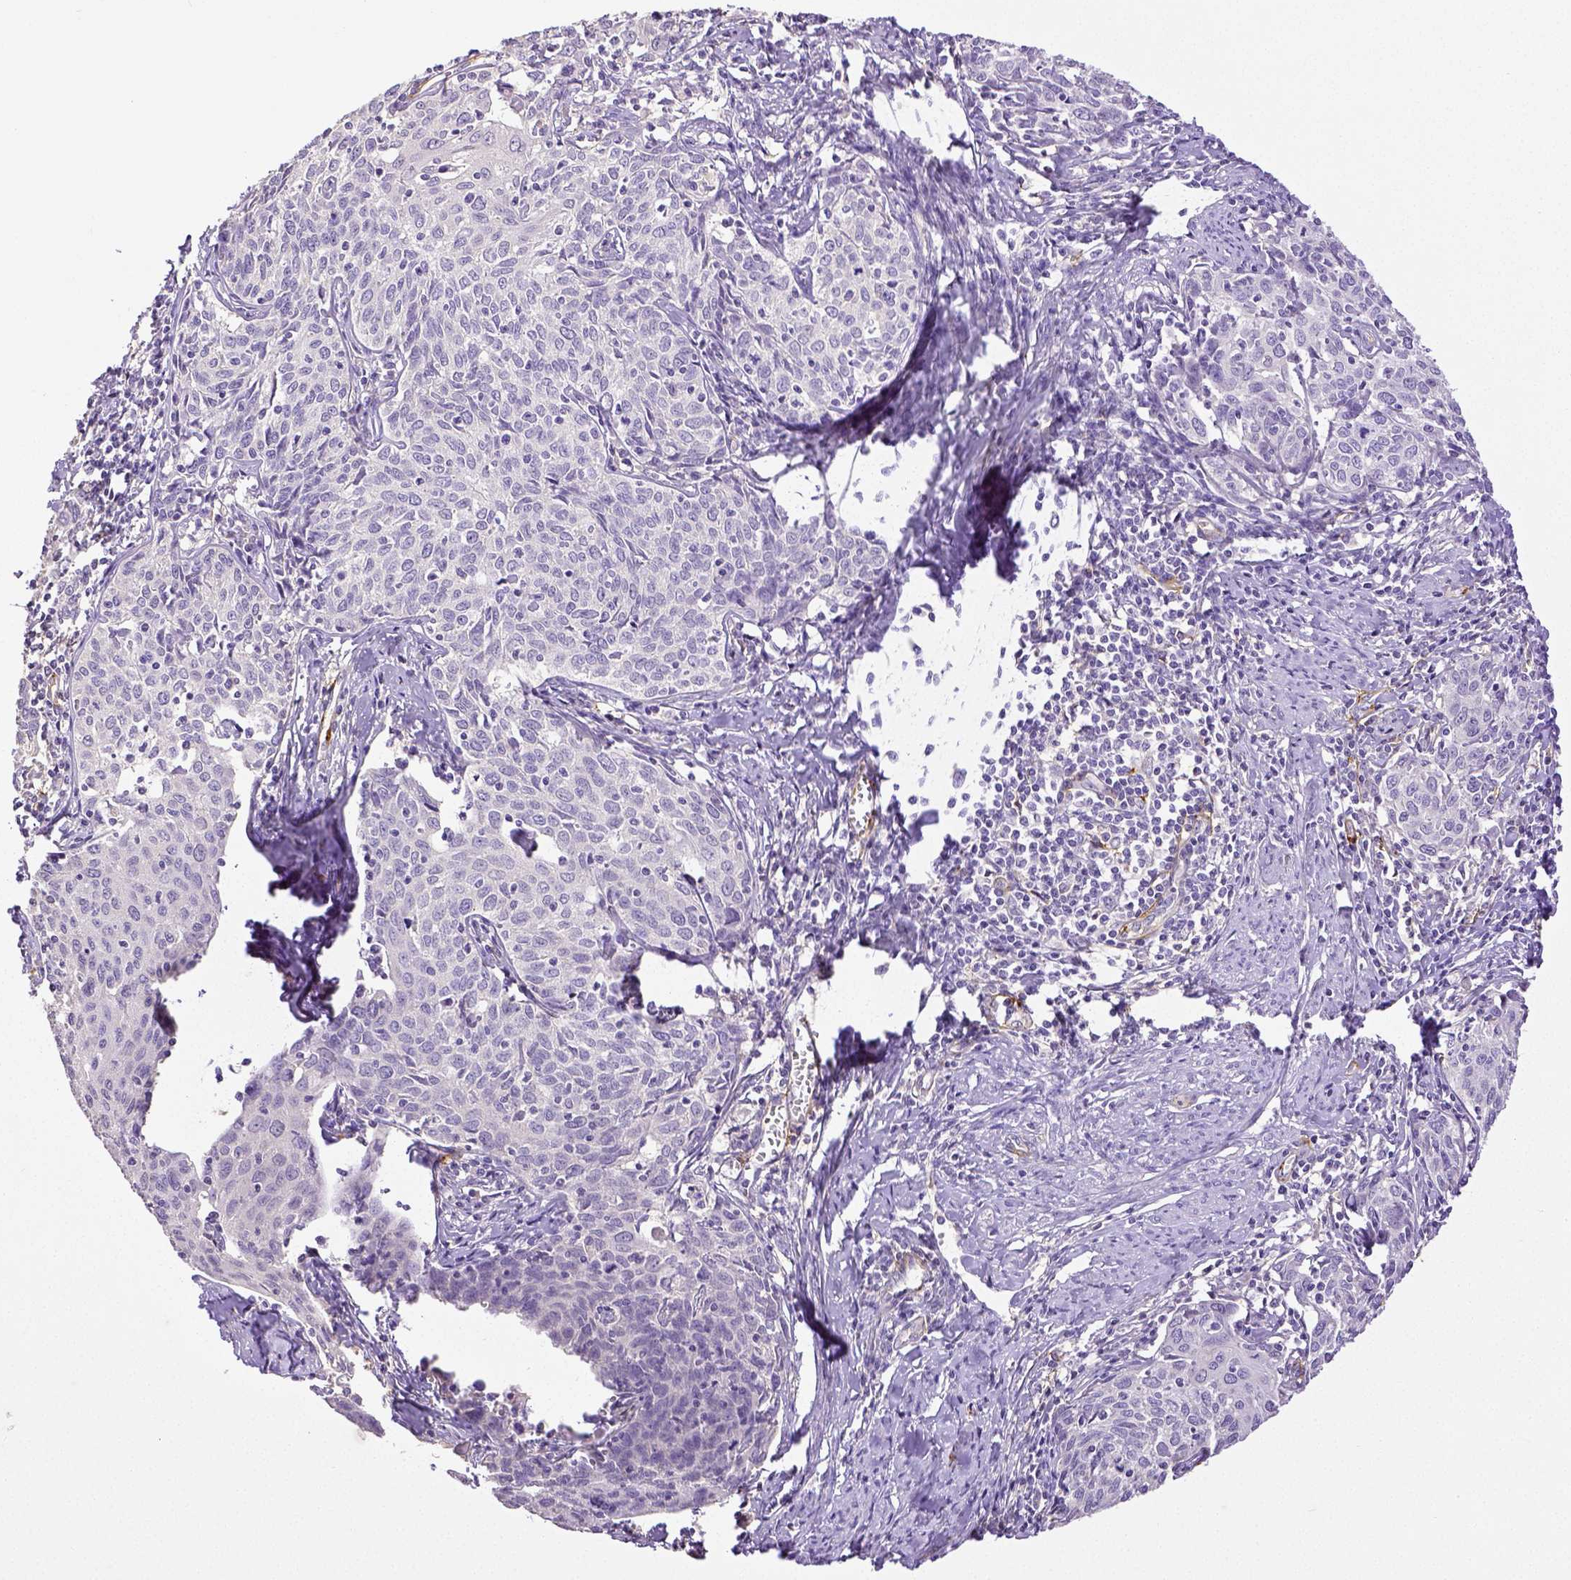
{"staining": {"intensity": "negative", "quantity": "none", "location": "none"}, "tissue": "cervical cancer", "cell_type": "Tumor cells", "image_type": "cancer", "snomed": [{"axis": "morphology", "description": "Squamous cell carcinoma, NOS"}, {"axis": "topography", "description": "Cervix"}], "caption": "High magnification brightfield microscopy of cervical squamous cell carcinoma stained with DAB (3,3'-diaminobenzidine) (brown) and counterstained with hematoxylin (blue): tumor cells show no significant expression.", "gene": "THY1", "patient": {"sex": "female", "age": 62}}